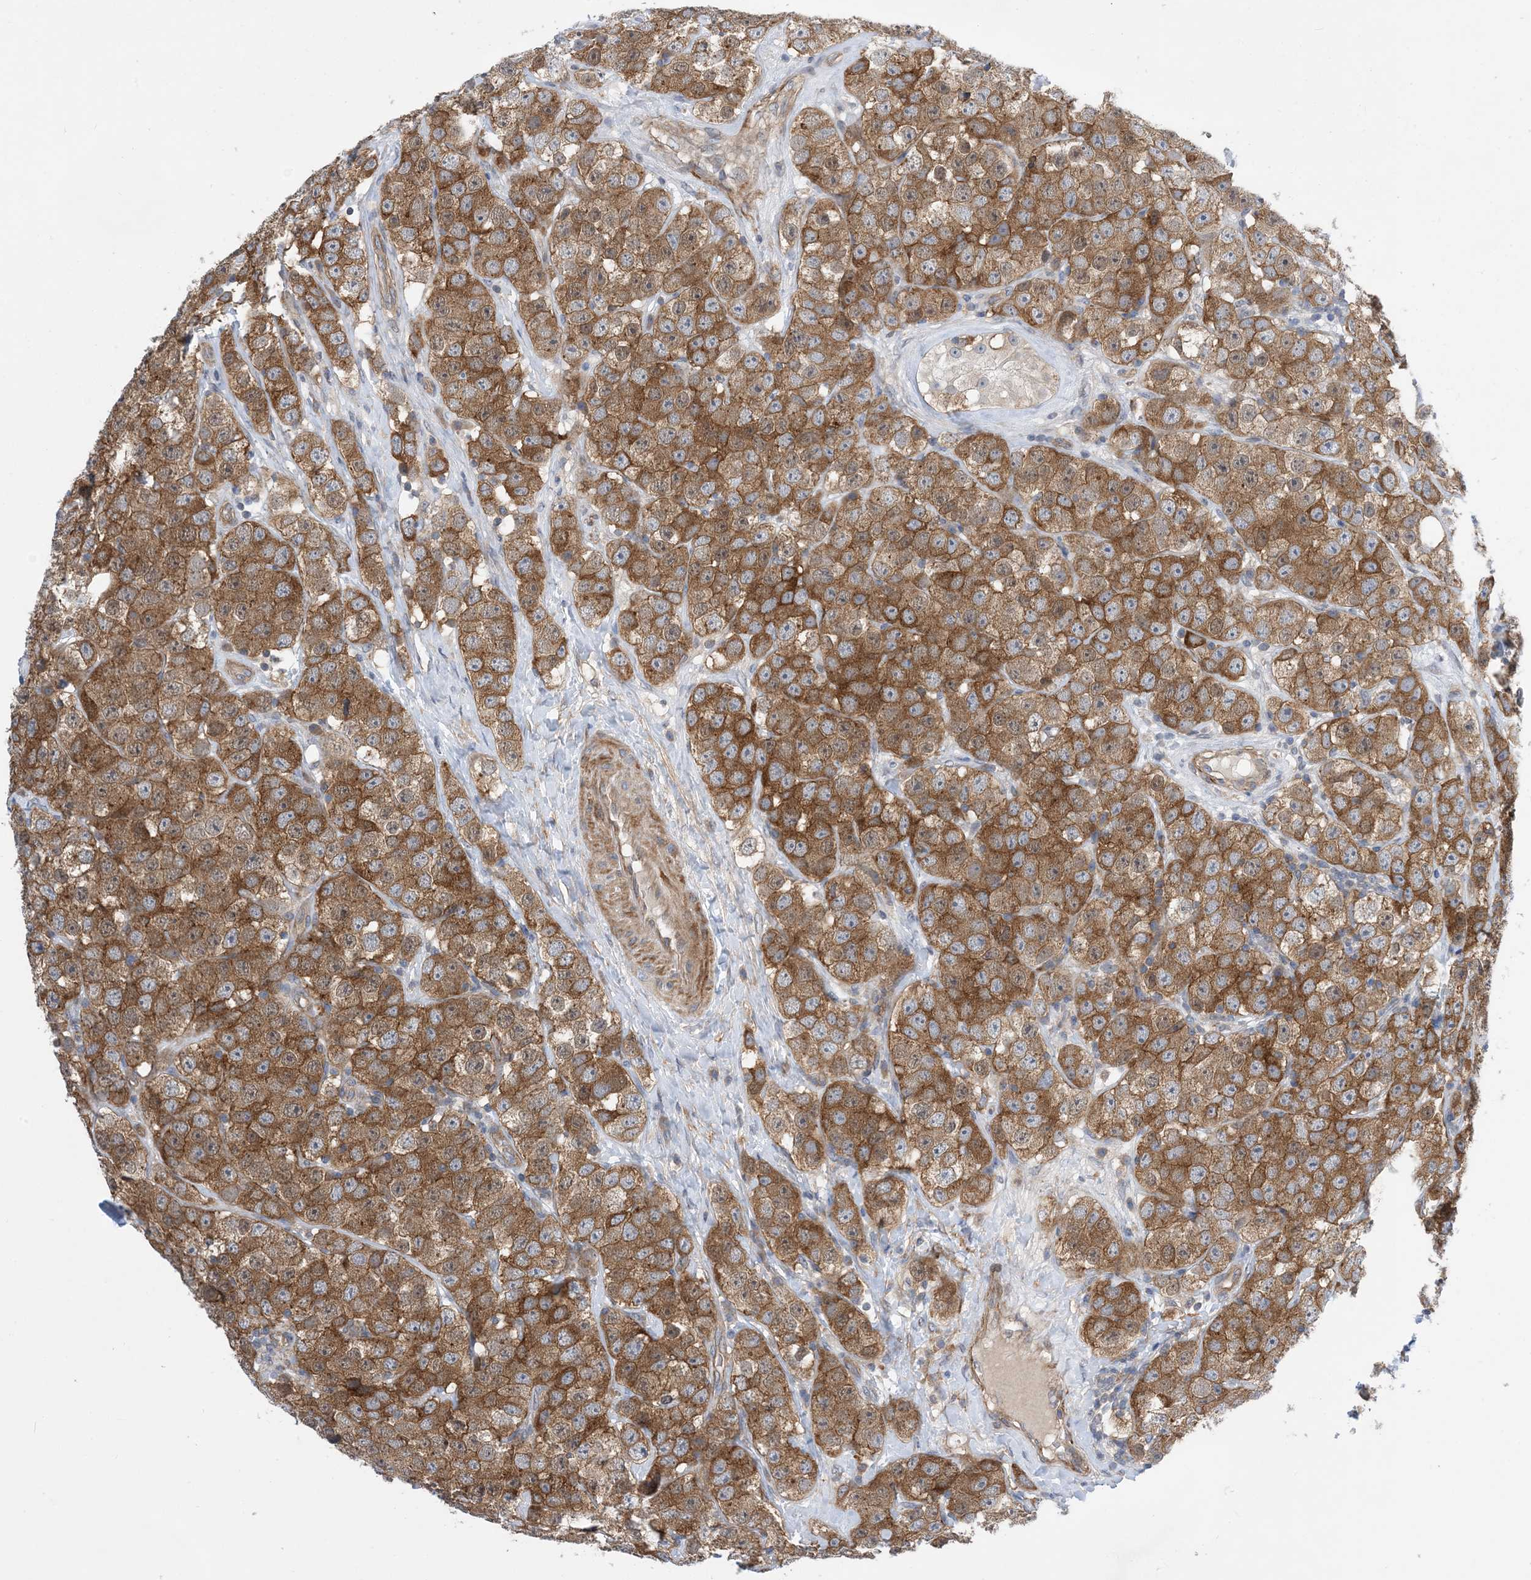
{"staining": {"intensity": "strong", "quantity": "25%-75%", "location": "cytoplasmic/membranous"}, "tissue": "testis cancer", "cell_type": "Tumor cells", "image_type": "cancer", "snomed": [{"axis": "morphology", "description": "Seminoma, NOS"}, {"axis": "topography", "description": "Testis"}], "caption": "An image of human testis cancer (seminoma) stained for a protein demonstrates strong cytoplasmic/membranous brown staining in tumor cells.", "gene": "EHBP1", "patient": {"sex": "male", "age": 28}}